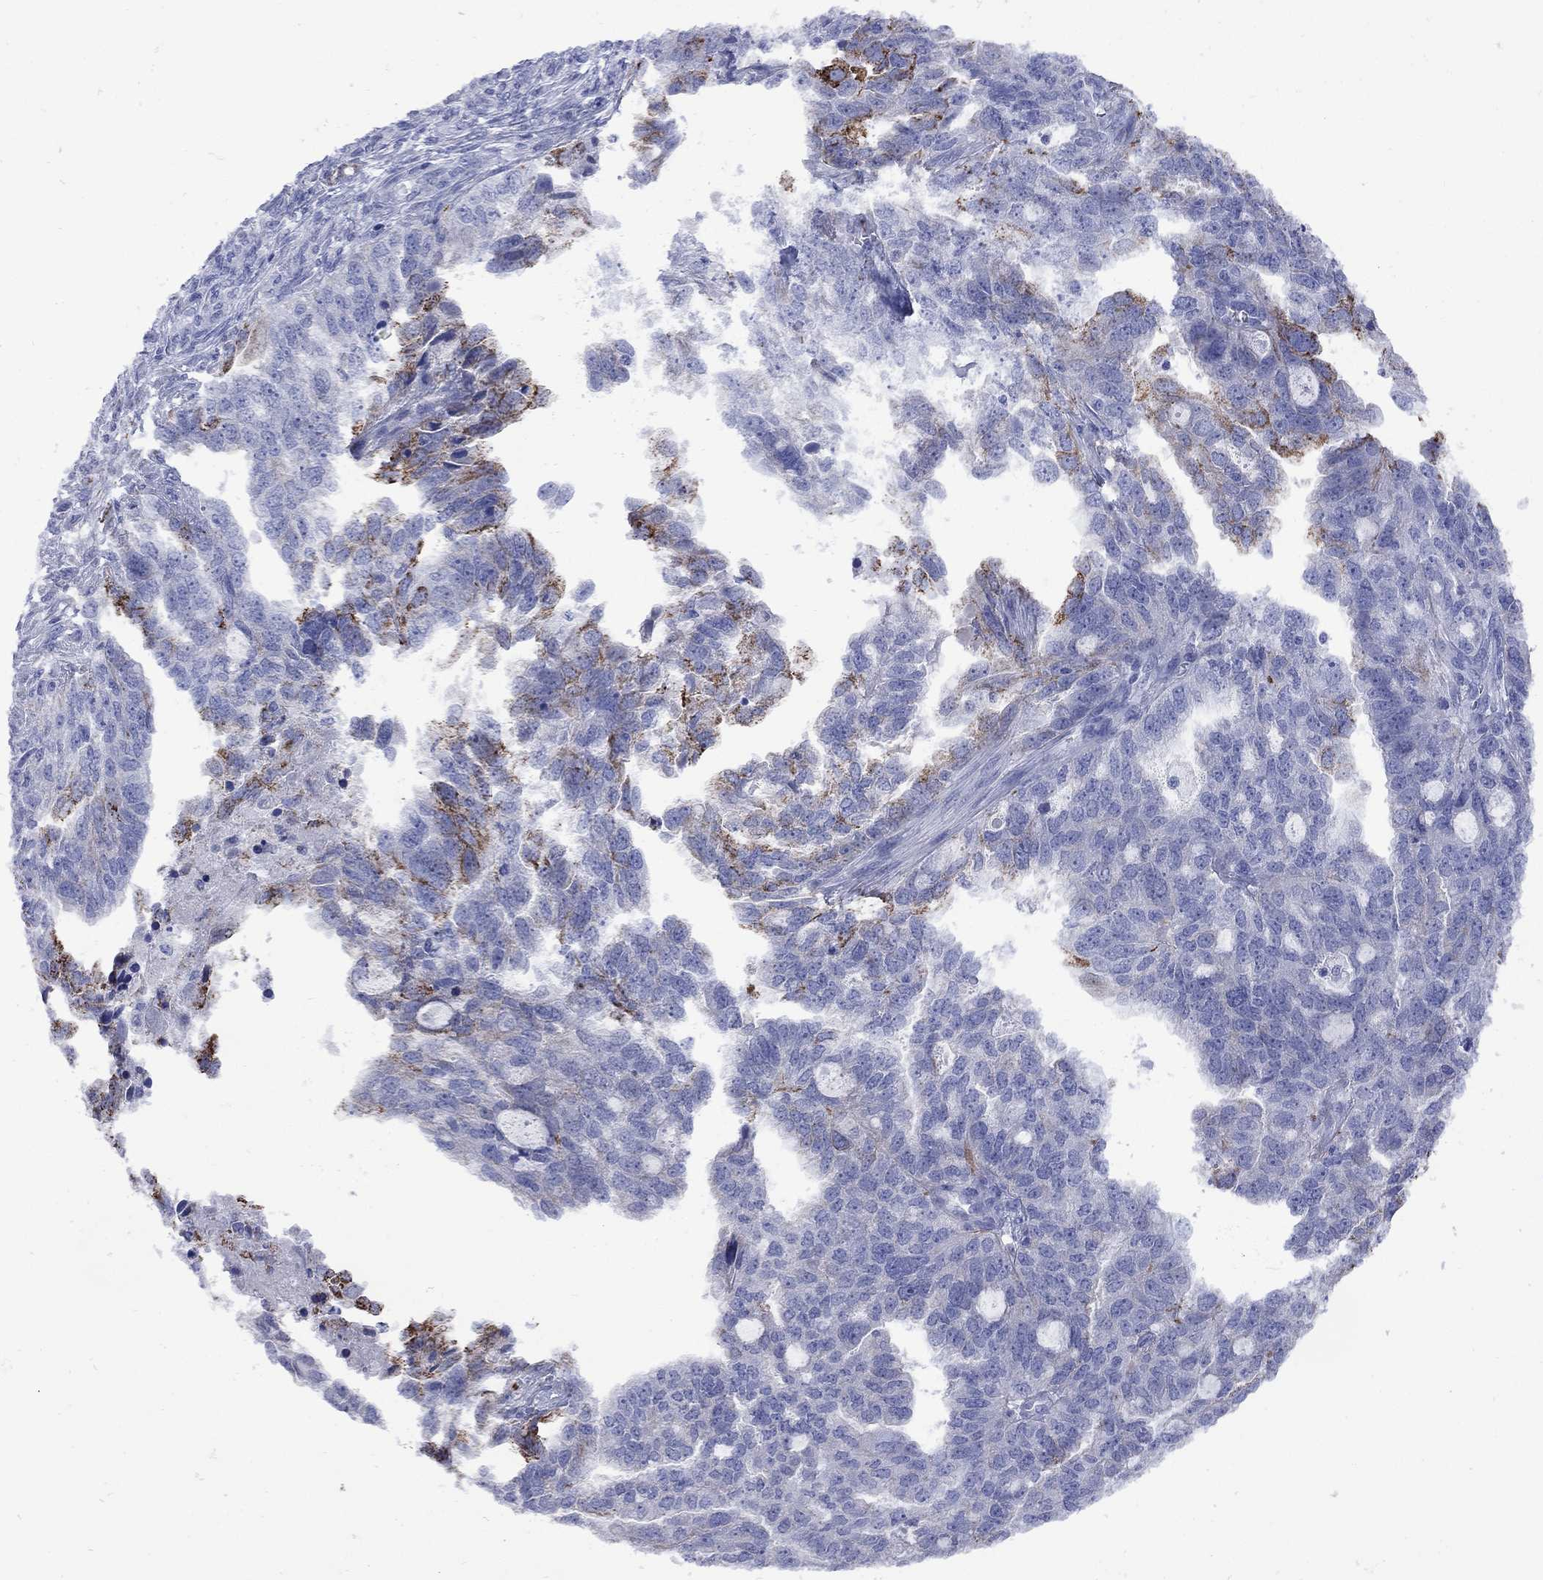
{"staining": {"intensity": "strong", "quantity": "<25%", "location": "cytoplasmic/membranous"}, "tissue": "ovarian cancer", "cell_type": "Tumor cells", "image_type": "cancer", "snomed": [{"axis": "morphology", "description": "Cystadenocarcinoma, serous, NOS"}, {"axis": "topography", "description": "Ovary"}], "caption": "Brown immunohistochemical staining in human ovarian serous cystadenocarcinoma exhibits strong cytoplasmic/membranous expression in about <25% of tumor cells.", "gene": "SESTD1", "patient": {"sex": "female", "age": 51}}